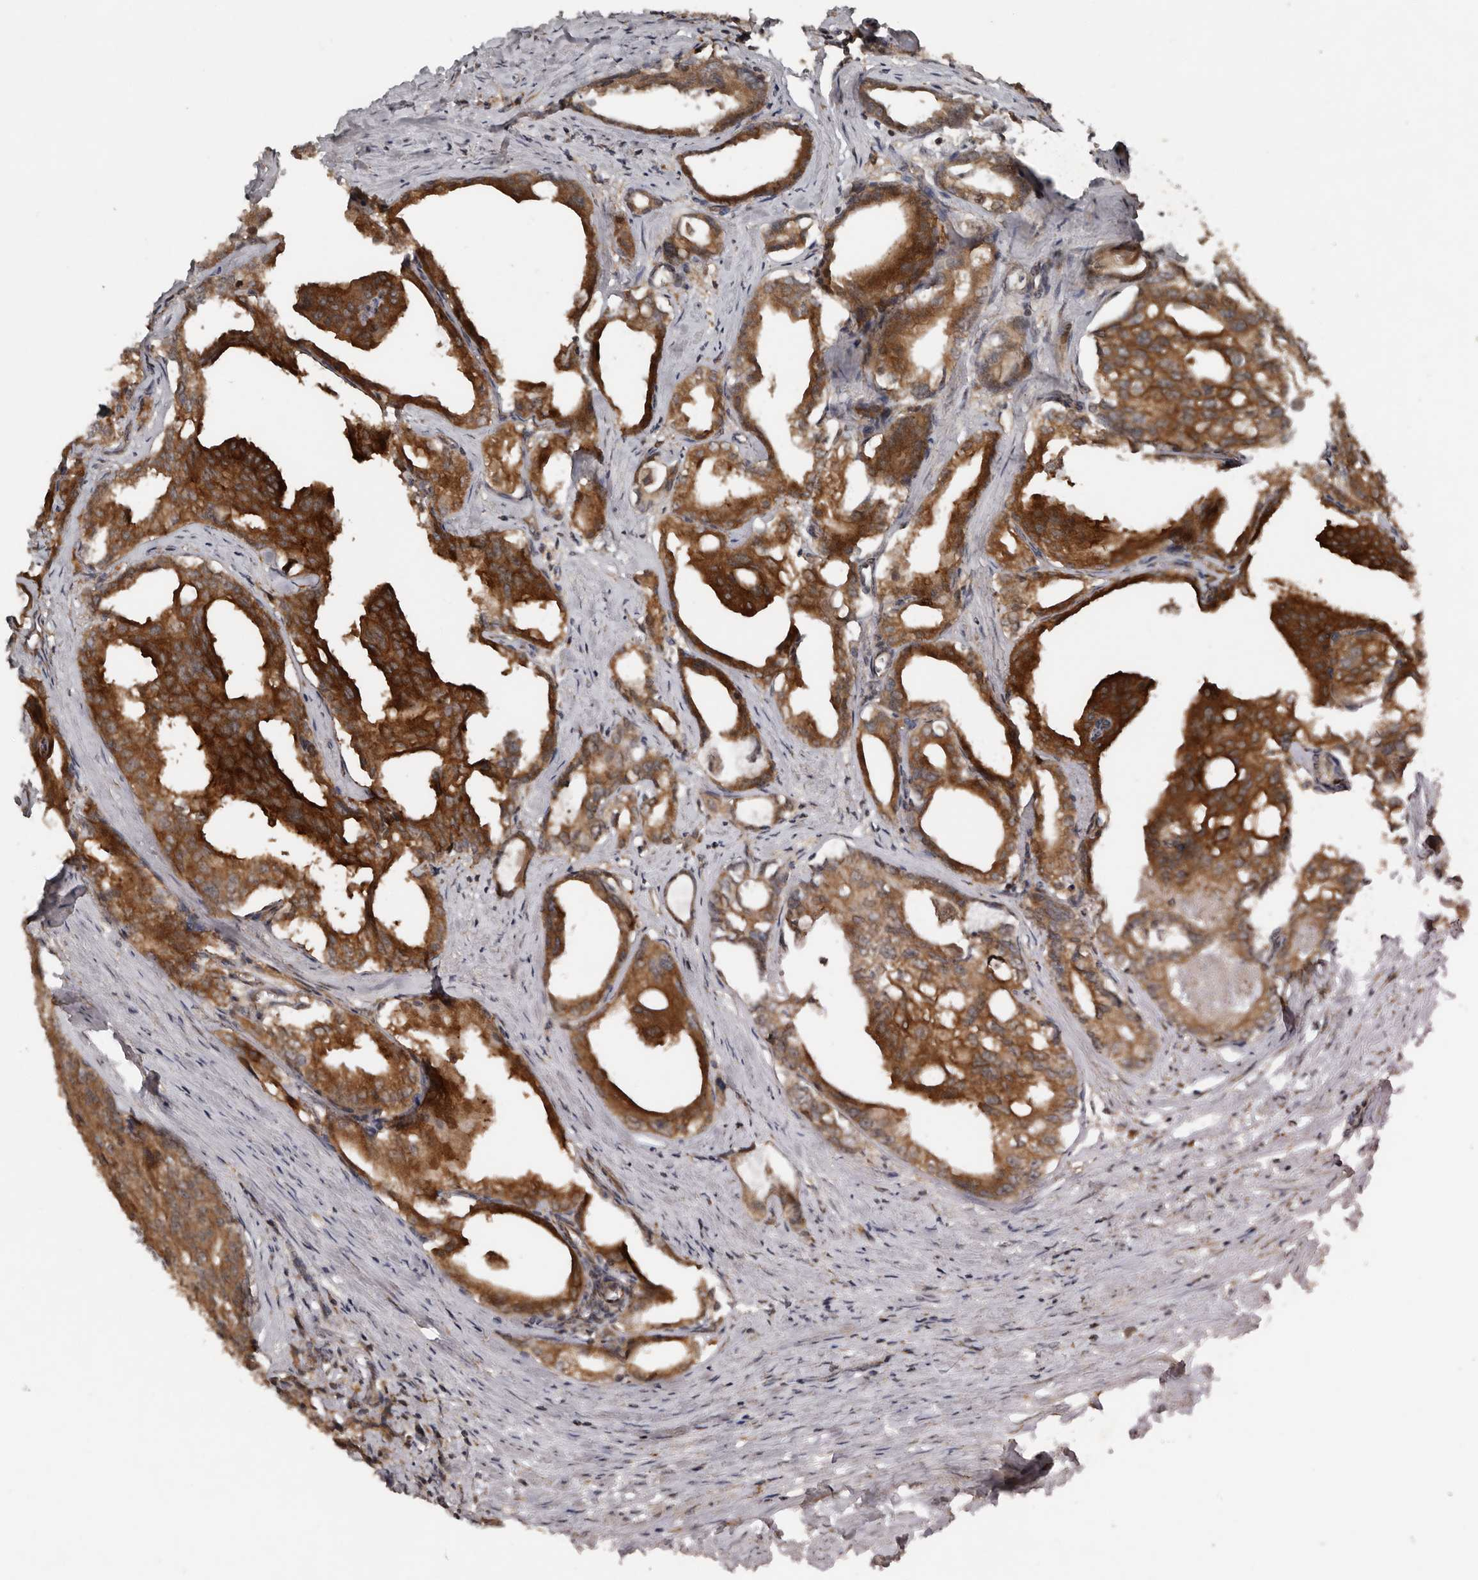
{"staining": {"intensity": "strong", "quantity": ">75%", "location": "cytoplasmic/membranous"}, "tissue": "prostate cancer", "cell_type": "Tumor cells", "image_type": "cancer", "snomed": [{"axis": "morphology", "description": "Adenocarcinoma, High grade"}, {"axis": "topography", "description": "Prostate"}], "caption": "The histopathology image displays staining of prostate cancer, revealing strong cytoplasmic/membranous protein expression (brown color) within tumor cells.", "gene": "CCDC190", "patient": {"sex": "male", "age": 50}}